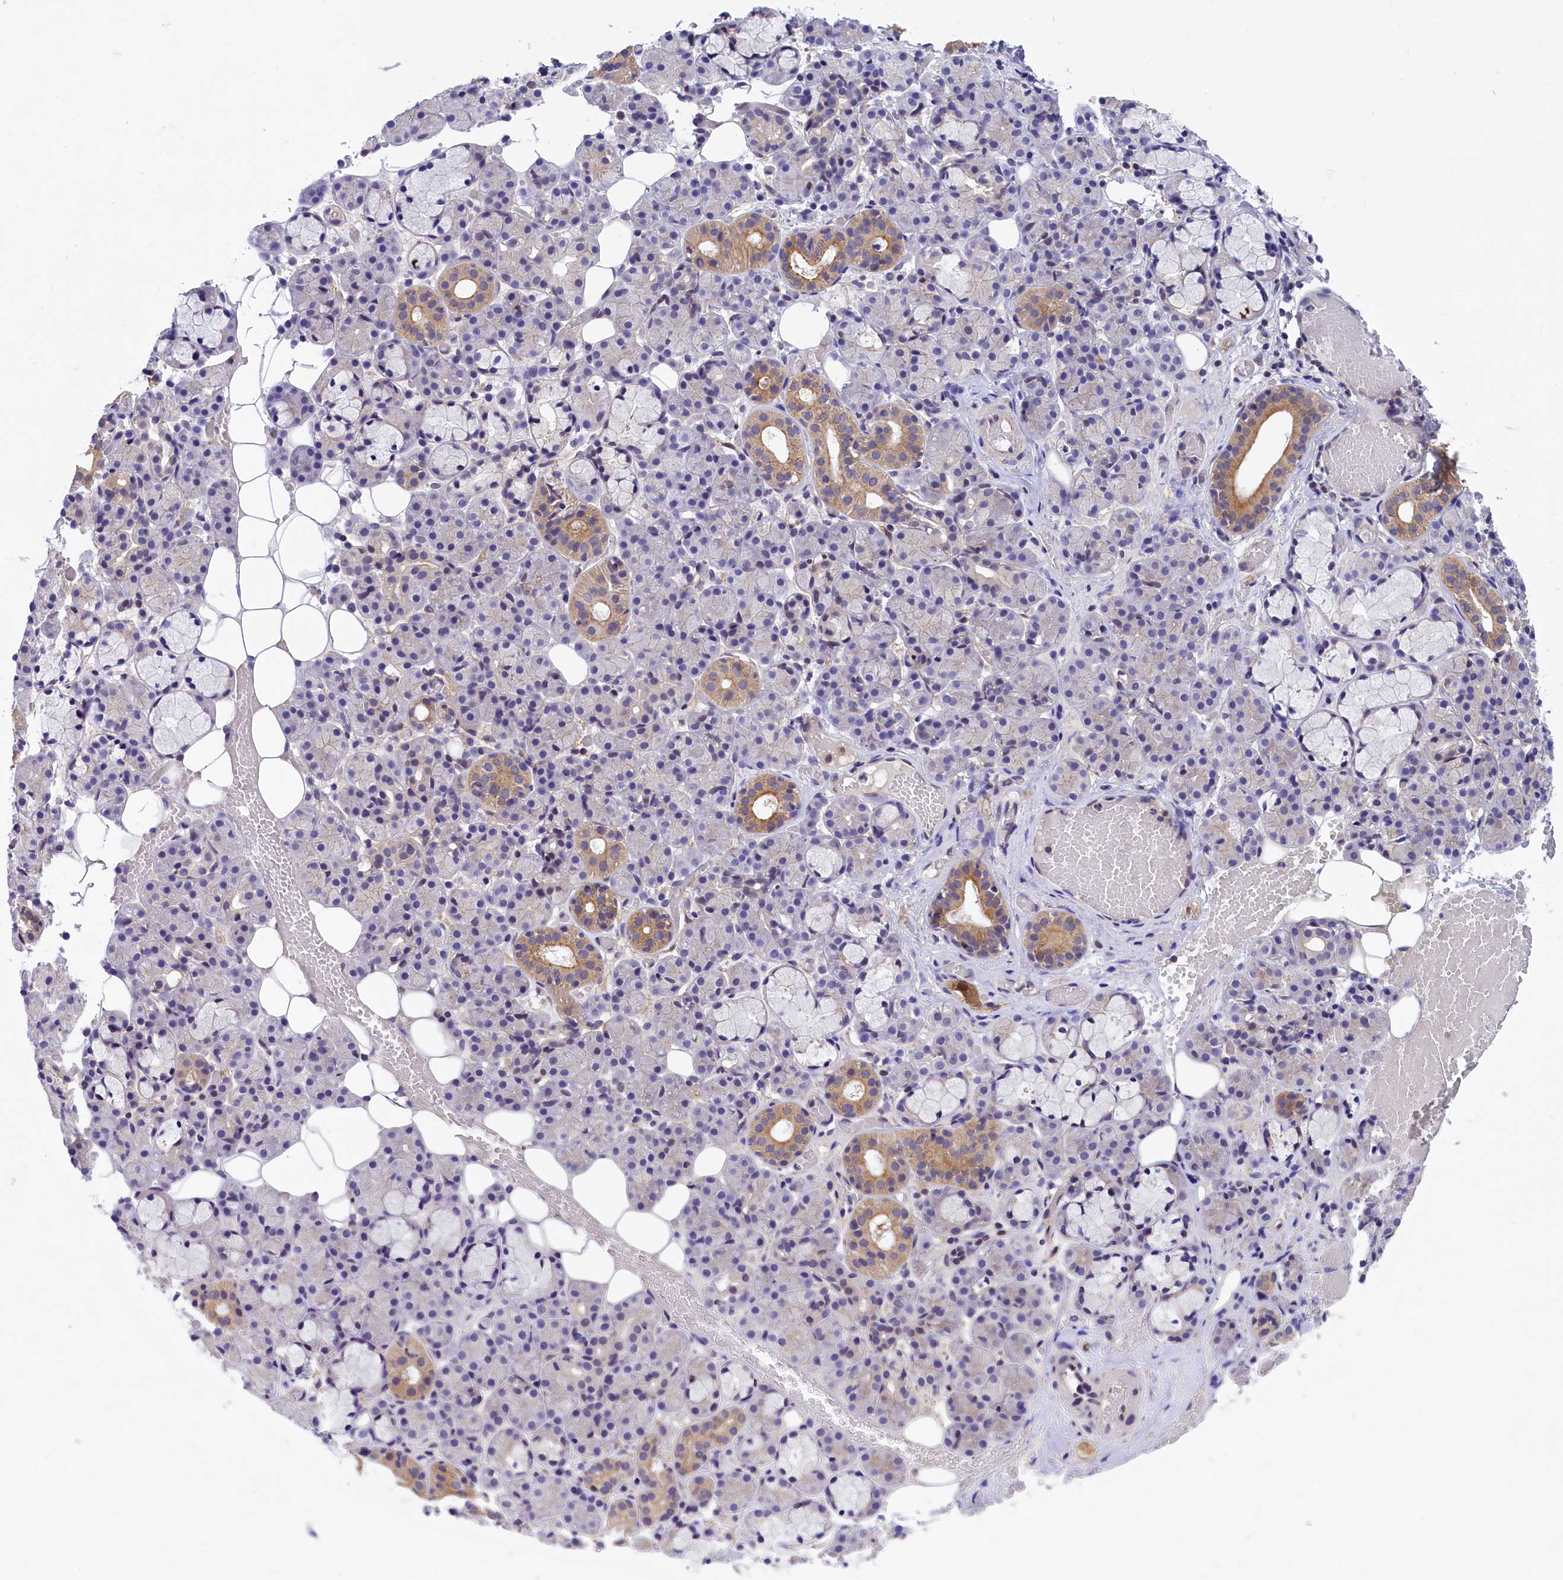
{"staining": {"intensity": "moderate", "quantity": "<25%", "location": "cytoplasmic/membranous"}, "tissue": "salivary gland", "cell_type": "Glandular cells", "image_type": "normal", "snomed": [{"axis": "morphology", "description": "Normal tissue, NOS"}, {"axis": "topography", "description": "Salivary gland"}], "caption": "Glandular cells demonstrate low levels of moderate cytoplasmic/membranous expression in approximately <25% of cells in normal human salivary gland.", "gene": "TBCB", "patient": {"sex": "male", "age": 63}}